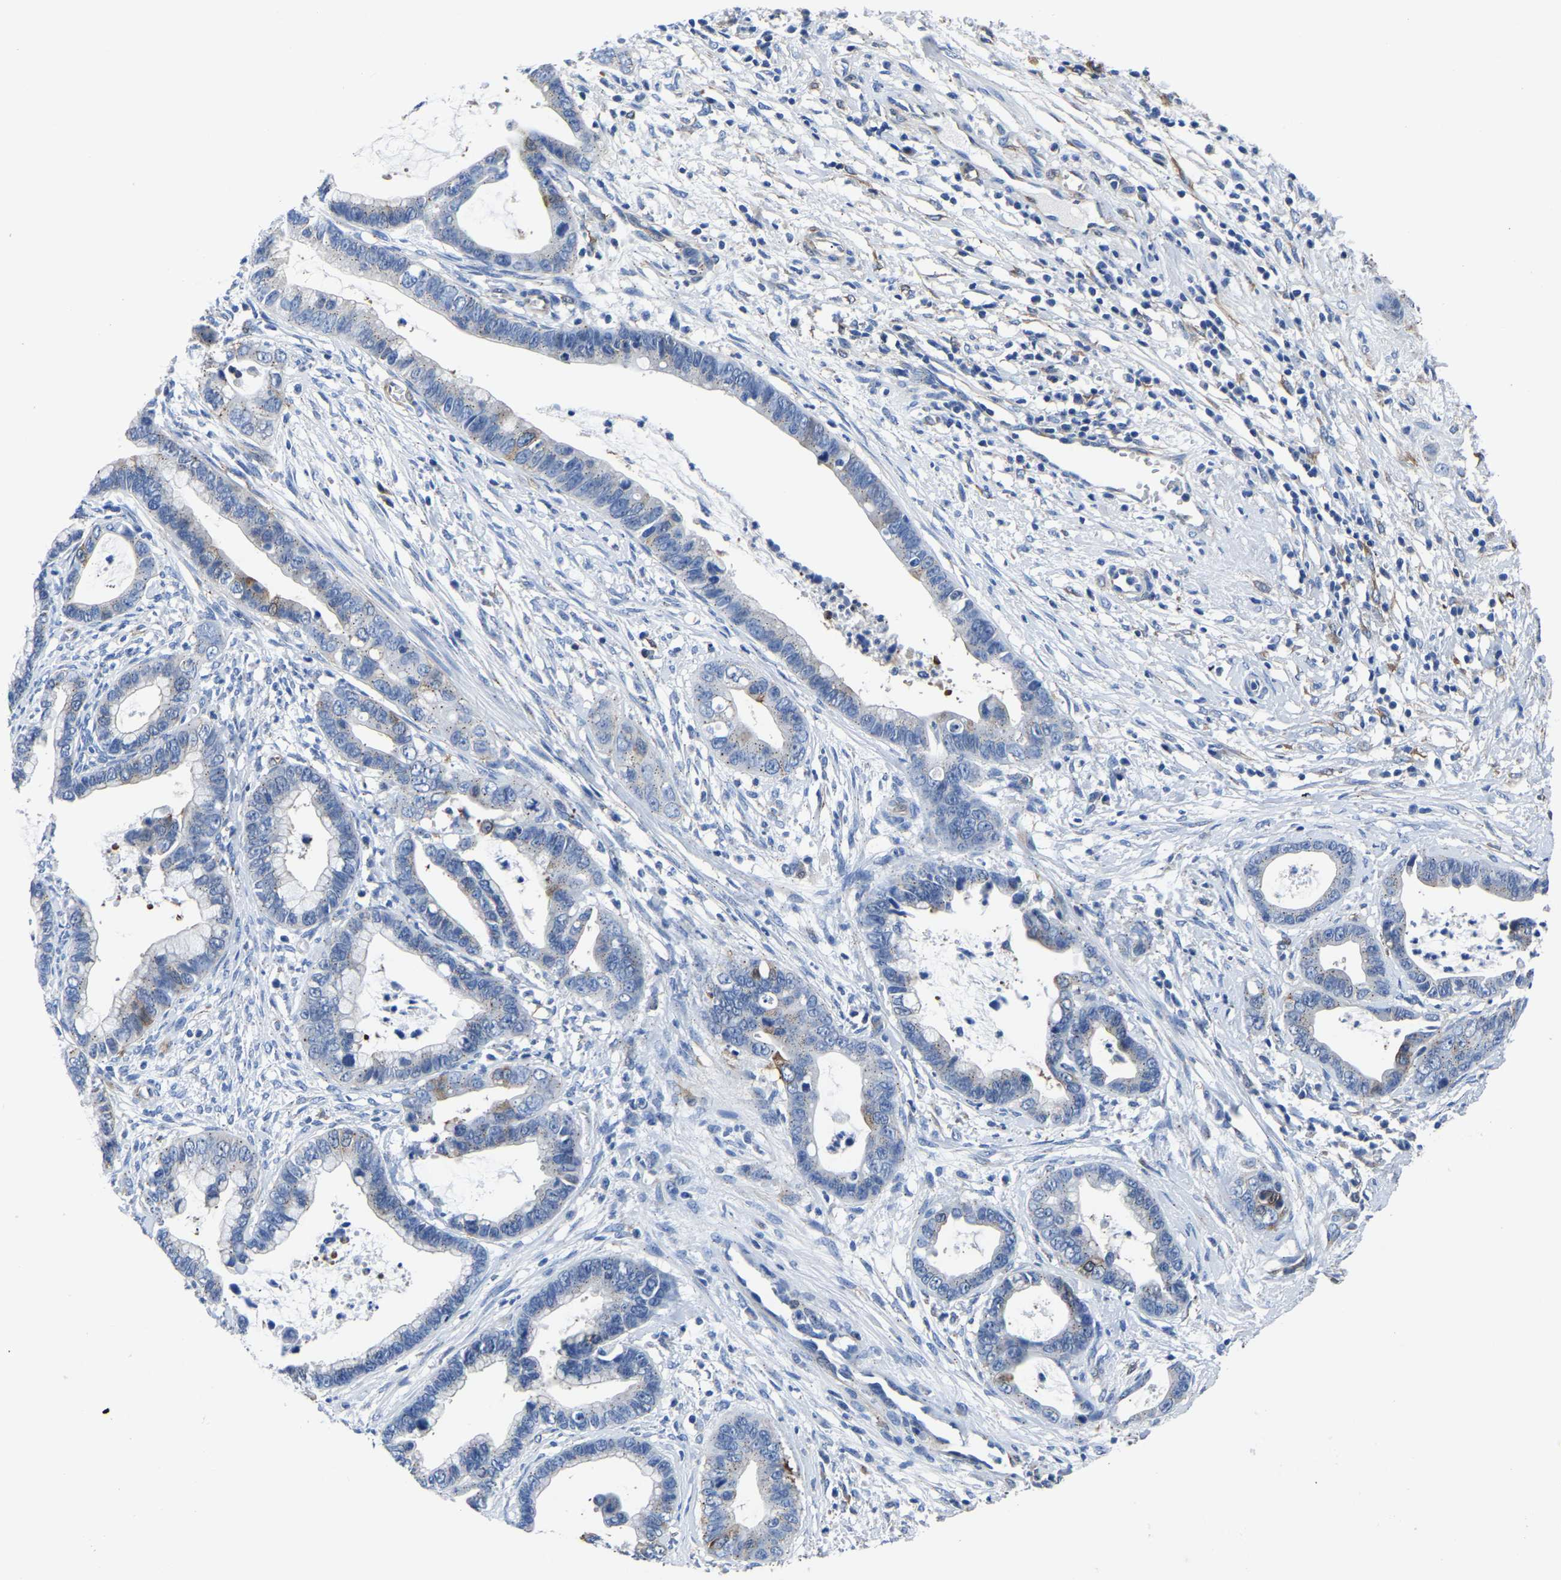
{"staining": {"intensity": "negative", "quantity": "none", "location": "none"}, "tissue": "cervical cancer", "cell_type": "Tumor cells", "image_type": "cancer", "snomed": [{"axis": "morphology", "description": "Adenocarcinoma, NOS"}, {"axis": "topography", "description": "Cervix"}], "caption": "The photomicrograph reveals no significant expression in tumor cells of adenocarcinoma (cervical).", "gene": "TFG", "patient": {"sex": "female", "age": 44}}